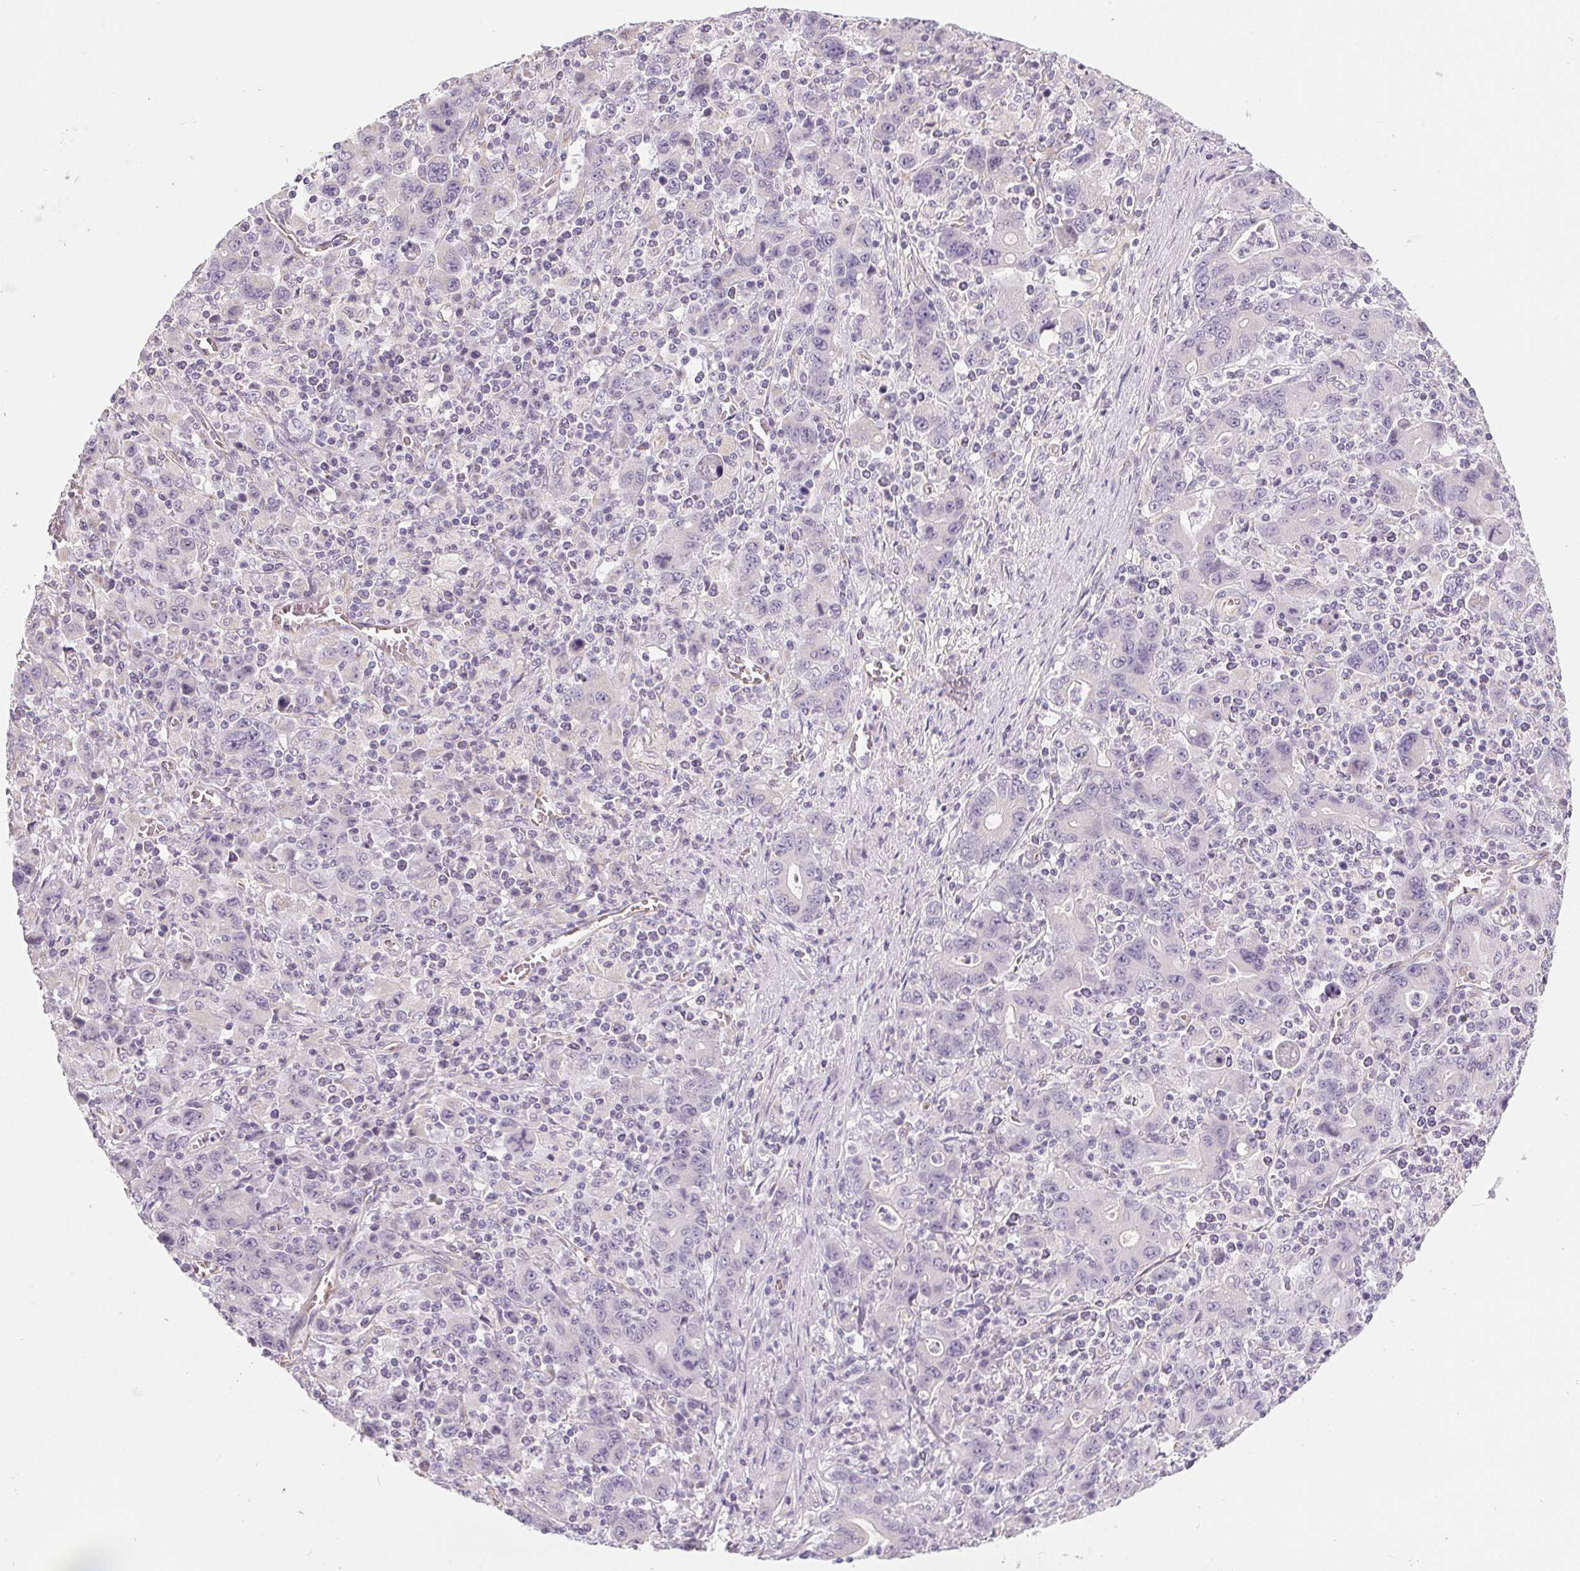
{"staining": {"intensity": "negative", "quantity": "none", "location": "none"}, "tissue": "stomach cancer", "cell_type": "Tumor cells", "image_type": "cancer", "snomed": [{"axis": "morphology", "description": "Adenocarcinoma, NOS"}, {"axis": "topography", "description": "Stomach, upper"}], "caption": "Human stomach cancer (adenocarcinoma) stained for a protein using immunohistochemistry displays no staining in tumor cells.", "gene": "SMYD1", "patient": {"sex": "male", "age": 69}}